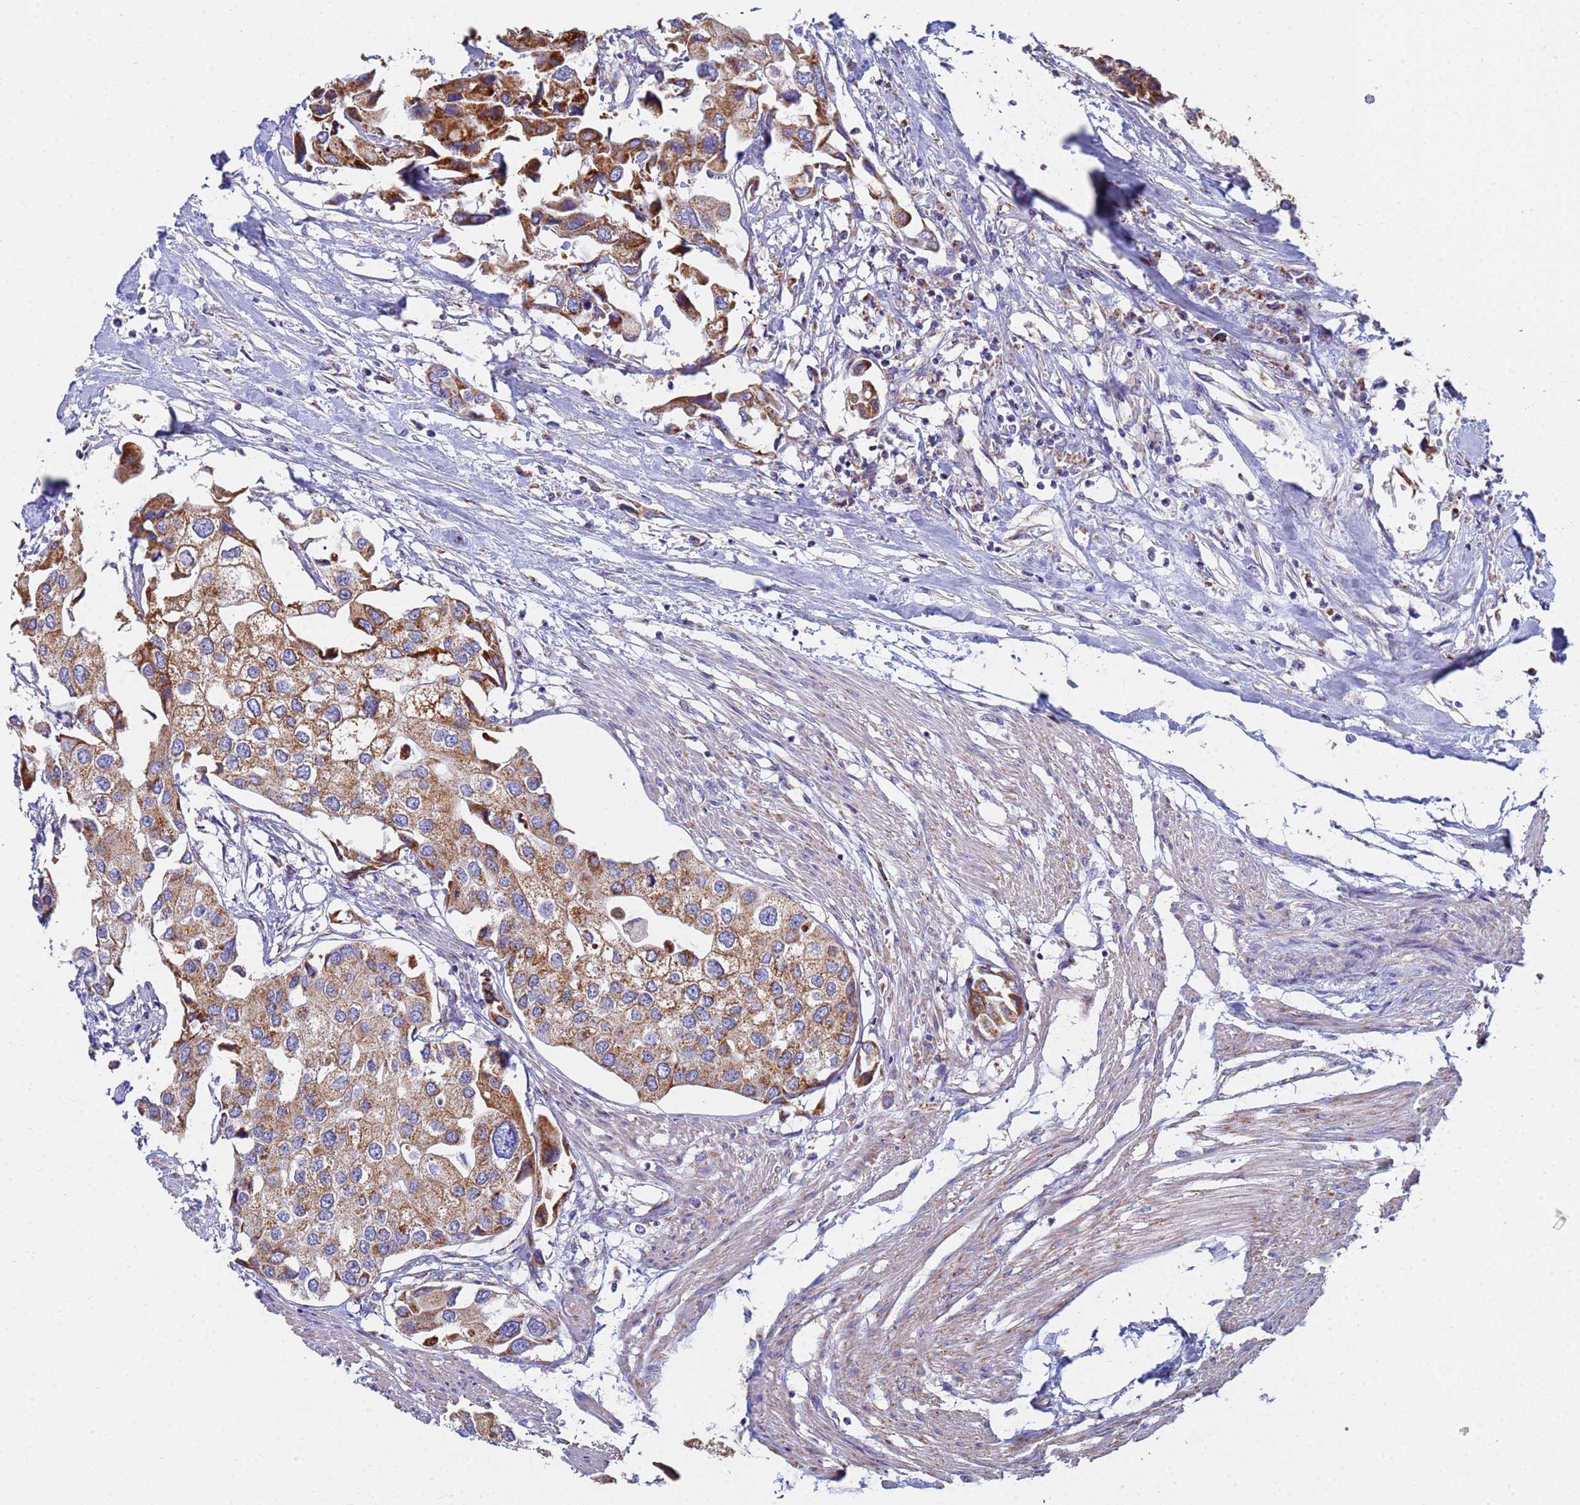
{"staining": {"intensity": "moderate", "quantity": ">75%", "location": "cytoplasmic/membranous"}, "tissue": "urothelial cancer", "cell_type": "Tumor cells", "image_type": "cancer", "snomed": [{"axis": "morphology", "description": "Urothelial carcinoma, High grade"}, {"axis": "topography", "description": "Urinary bladder"}], "caption": "Brown immunohistochemical staining in urothelial cancer reveals moderate cytoplasmic/membranous expression in approximately >75% of tumor cells.", "gene": "UQCRH", "patient": {"sex": "male", "age": 64}}